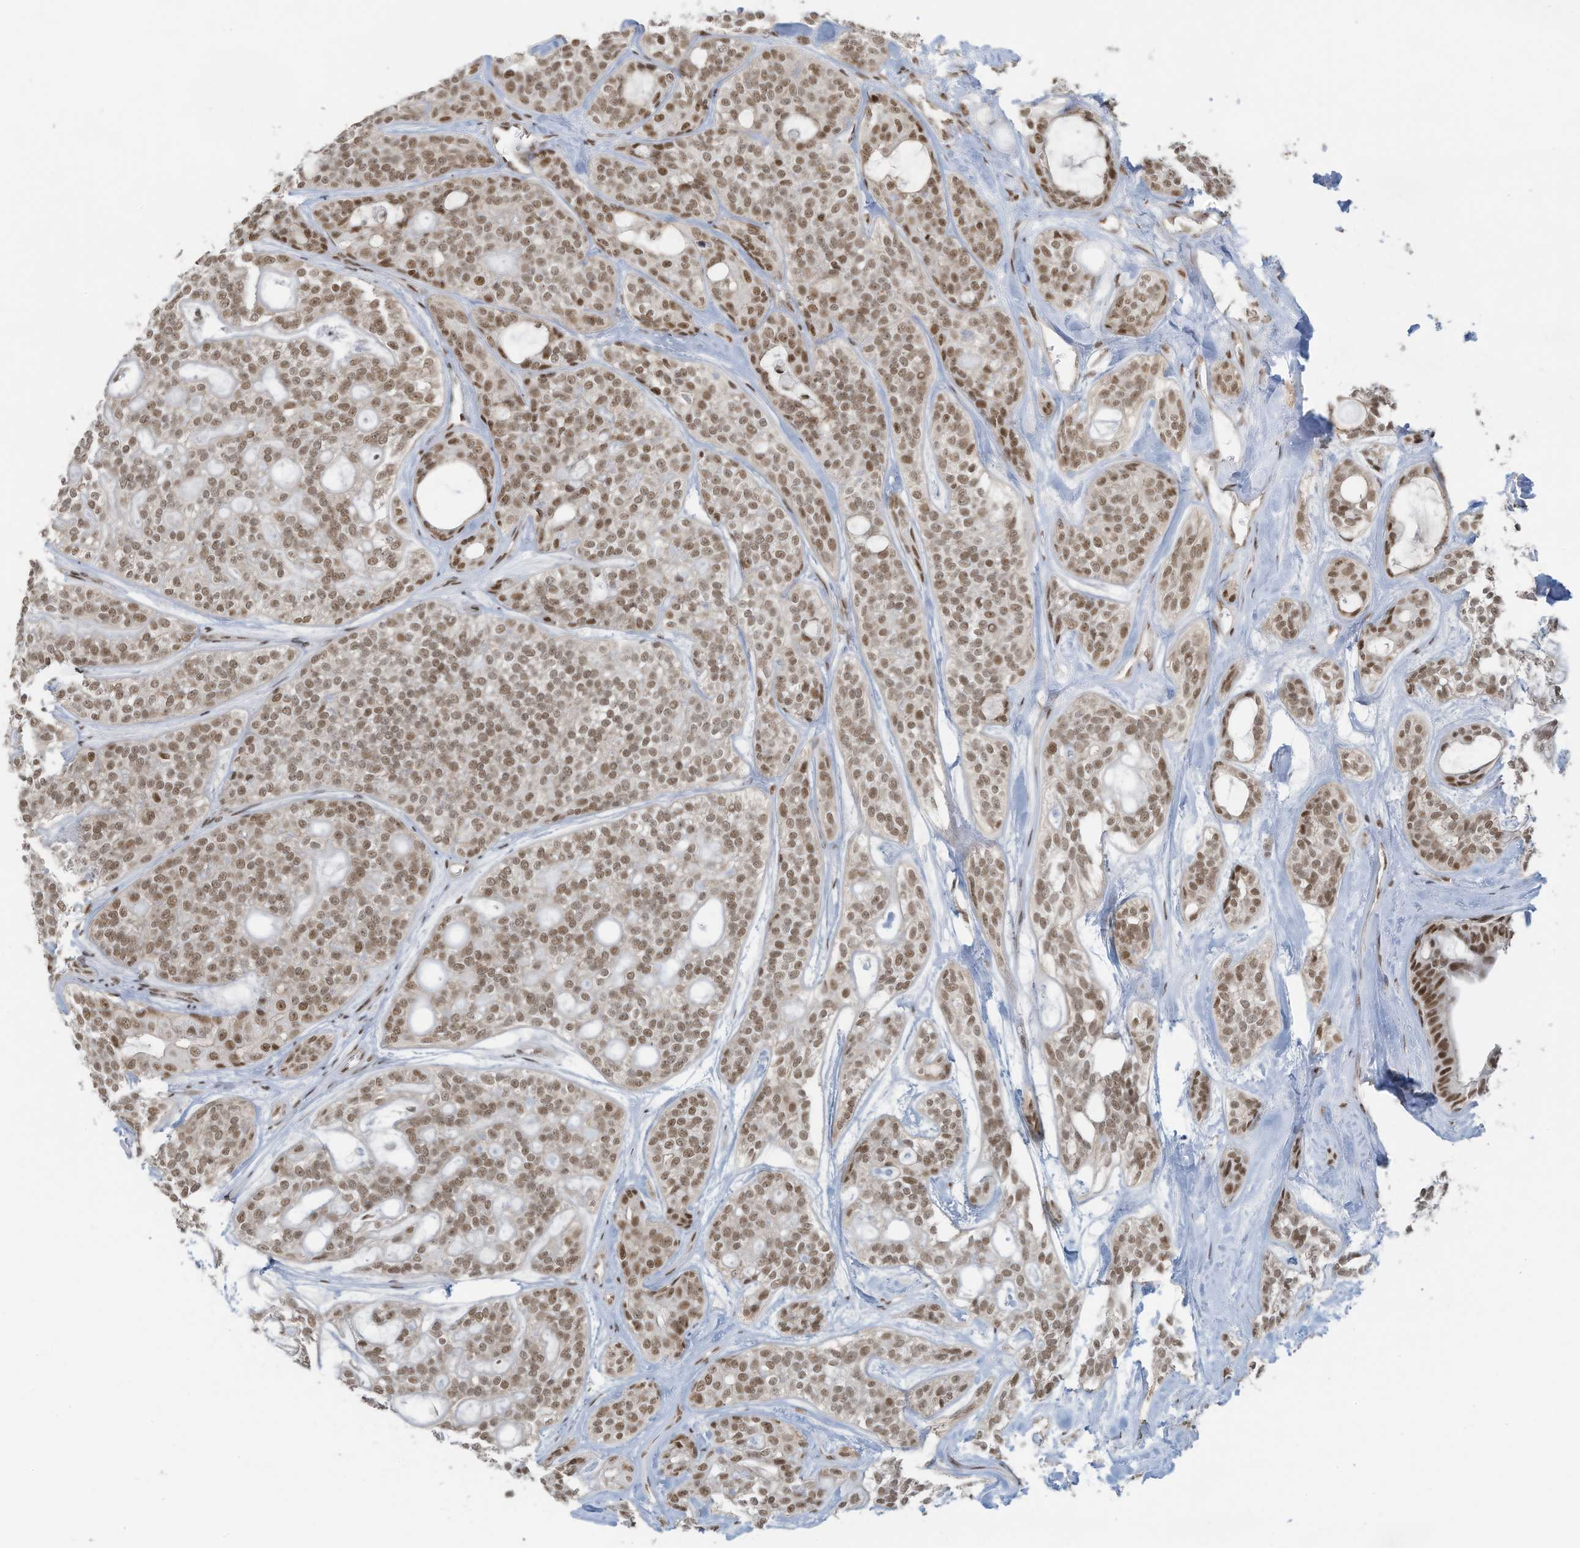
{"staining": {"intensity": "moderate", "quantity": ">75%", "location": "nuclear"}, "tissue": "head and neck cancer", "cell_type": "Tumor cells", "image_type": "cancer", "snomed": [{"axis": "morphology", "description": "Adenocarcinoma, NOS"}, {"axis": "topography", "description": "Head-Neck"}], "caption": "DAB (3,3'-diaminobenzidine) immunohistochemical staining of adenocarcinoma (head and neck) demonstrates moderate nuclear protein expression in about >75% of tumor cells.", "gene": "DBR1", "patient": {"sex": "male", "age": 66}}